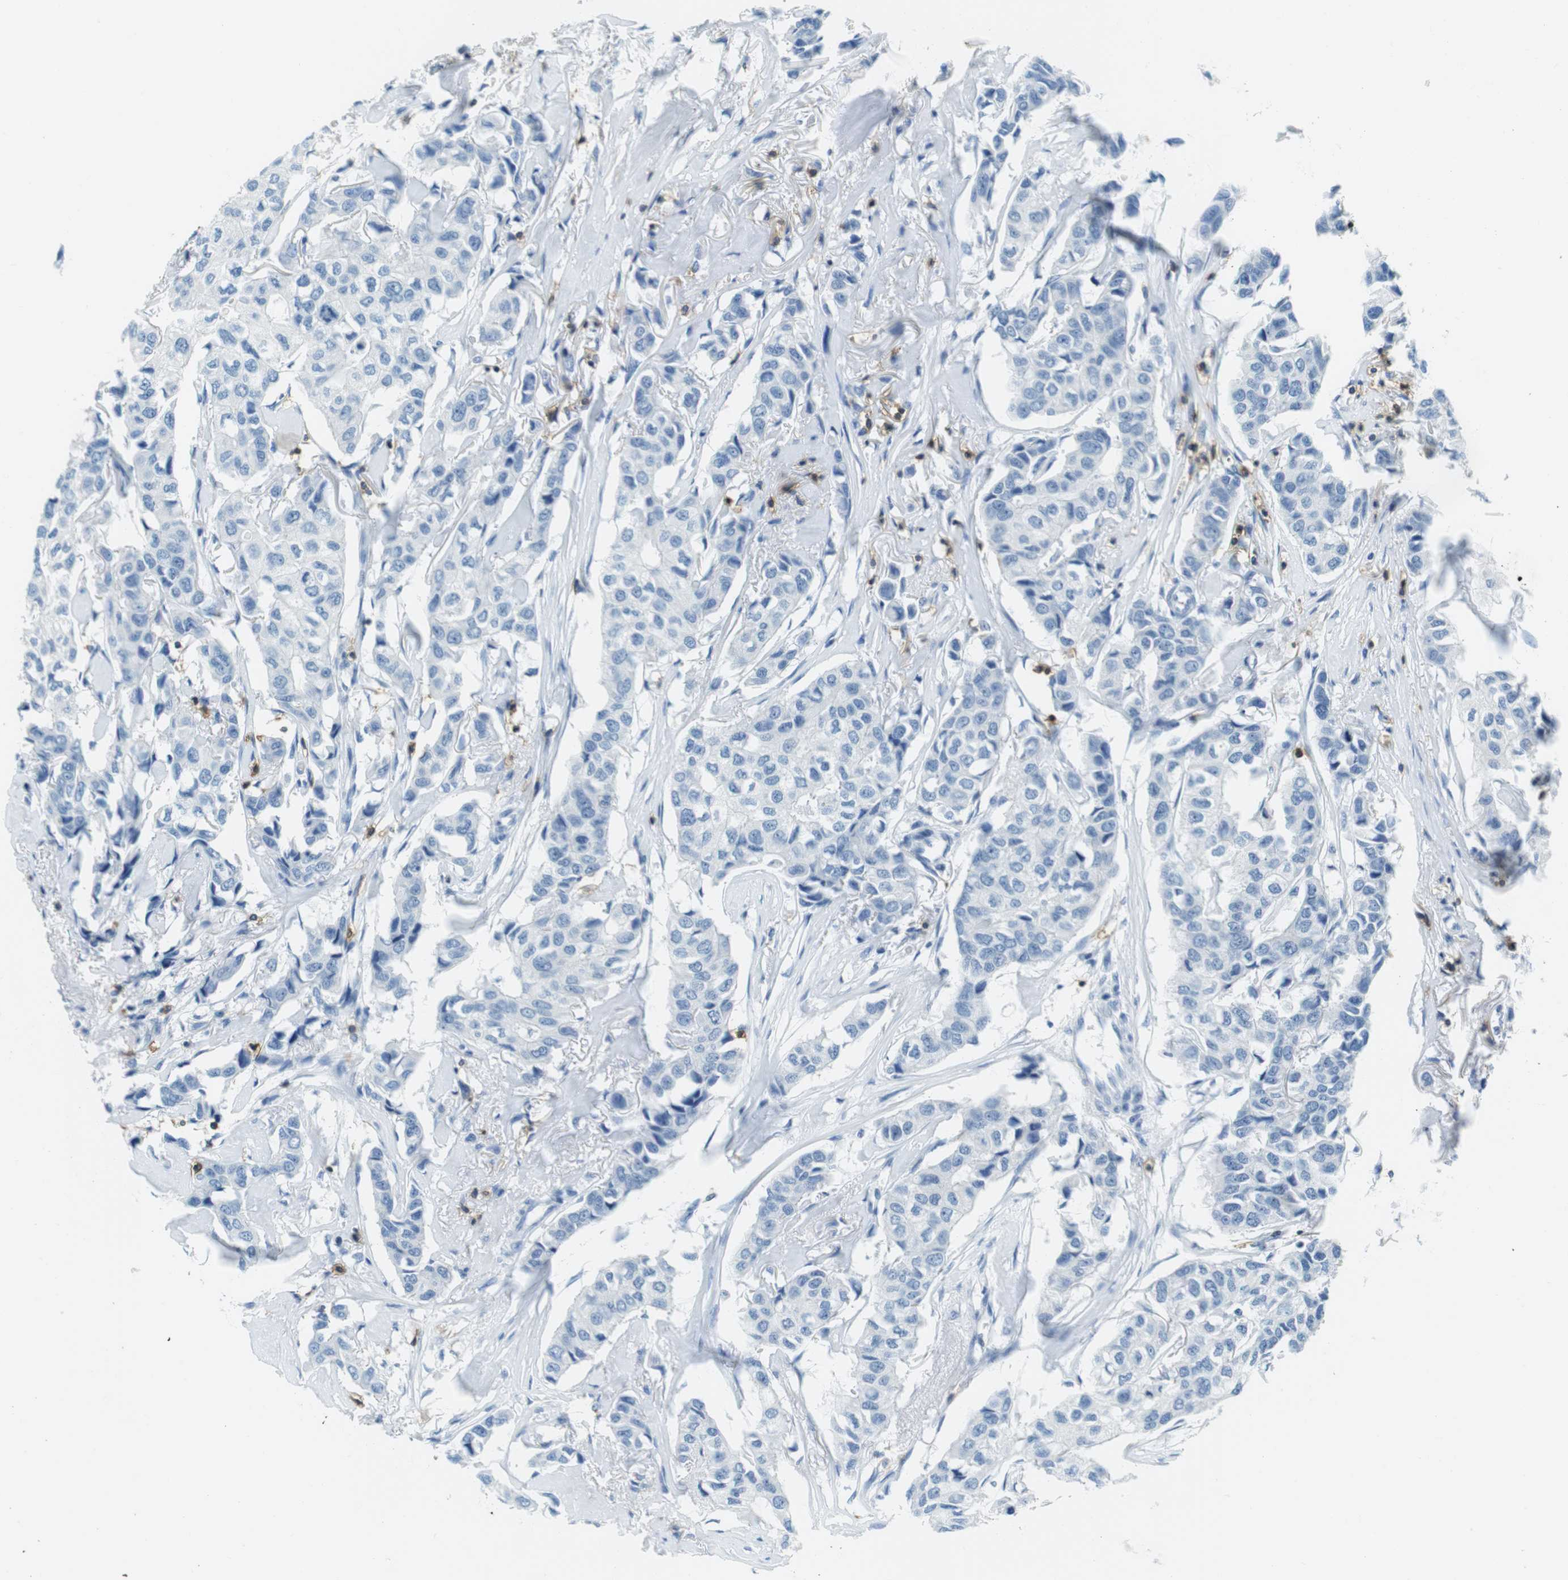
{"staining": {"intensity": "negative", "quantity": "none", "location": "none"}, "tissue": "breast cancer", "cell_type": "Tumor cells", "image_type": "cancer", "snomed": [{"axis": "morphology", "description": "Duct carcinoma"}, {"axis": "topography", "description": "Breast"}], "caption": "Breast intraductal carcinoma was stained to show a protein in brown. There is no significant staining in tumor cells. (Brightfield microscopy of DAB (3,3'-diaminobenzidine) immunohistochemistry at high magnification).", "gene": "LAT", "patient": {"sex": "female", "age": 80}}